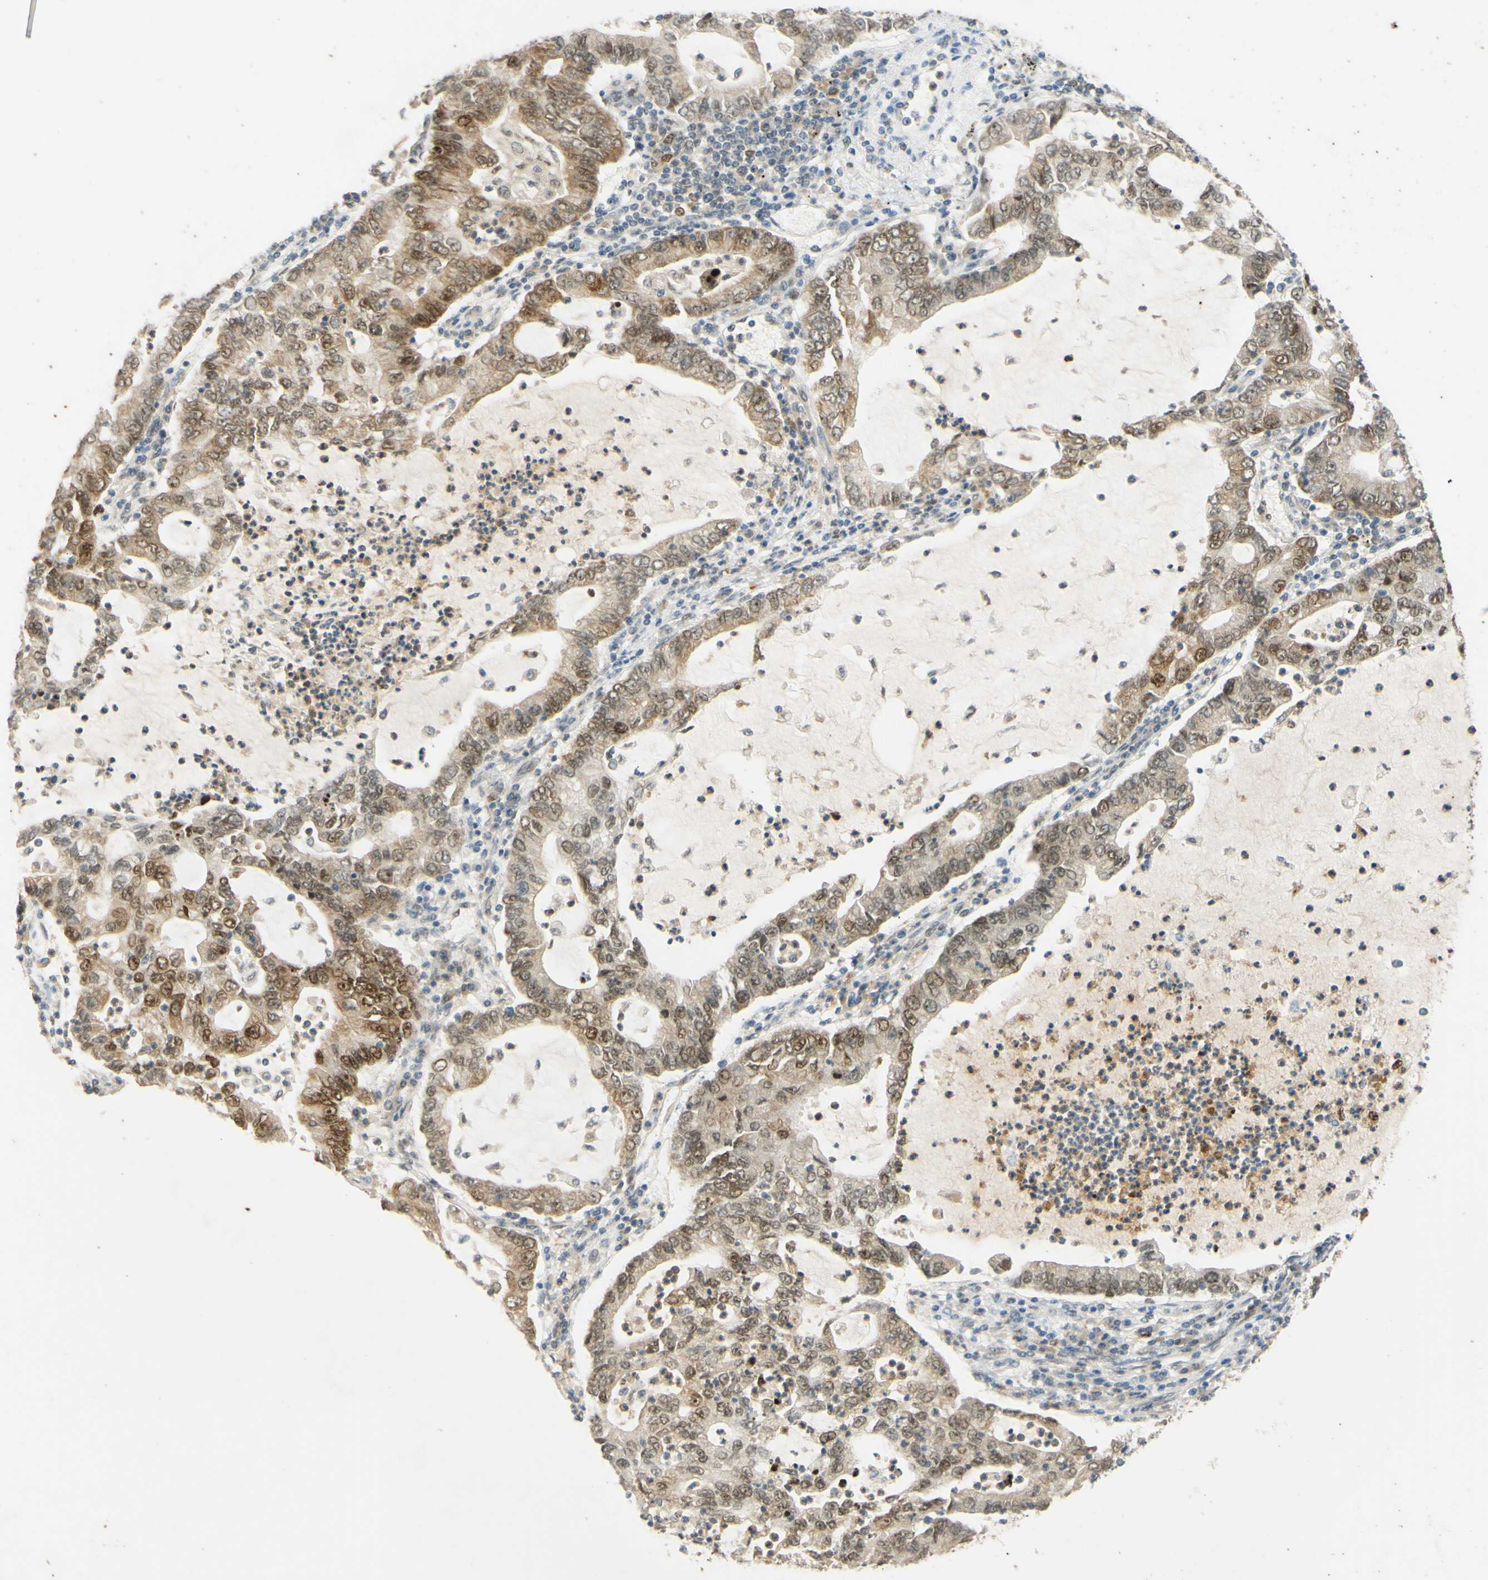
{"staining": {"intensity": "moderate", "quantity": ">75%", "location": "nuclear"}, "tissue": "lung cancer", "cell_type": "Tumor cells", "image_type": "cancer", "snomed": [{"axis": "morphology", "description": "Adenocarcinoma, NOS"}, {"axis": "topography", "description": "Lung"}], "caption": "This is a photomicrograph of immunohistochemistry staining of lung cancer, which shows moderate positivity in the nuclear of tumor cells.", "gene": "POLB", "patient": {"sex": "female", "age": 51}}